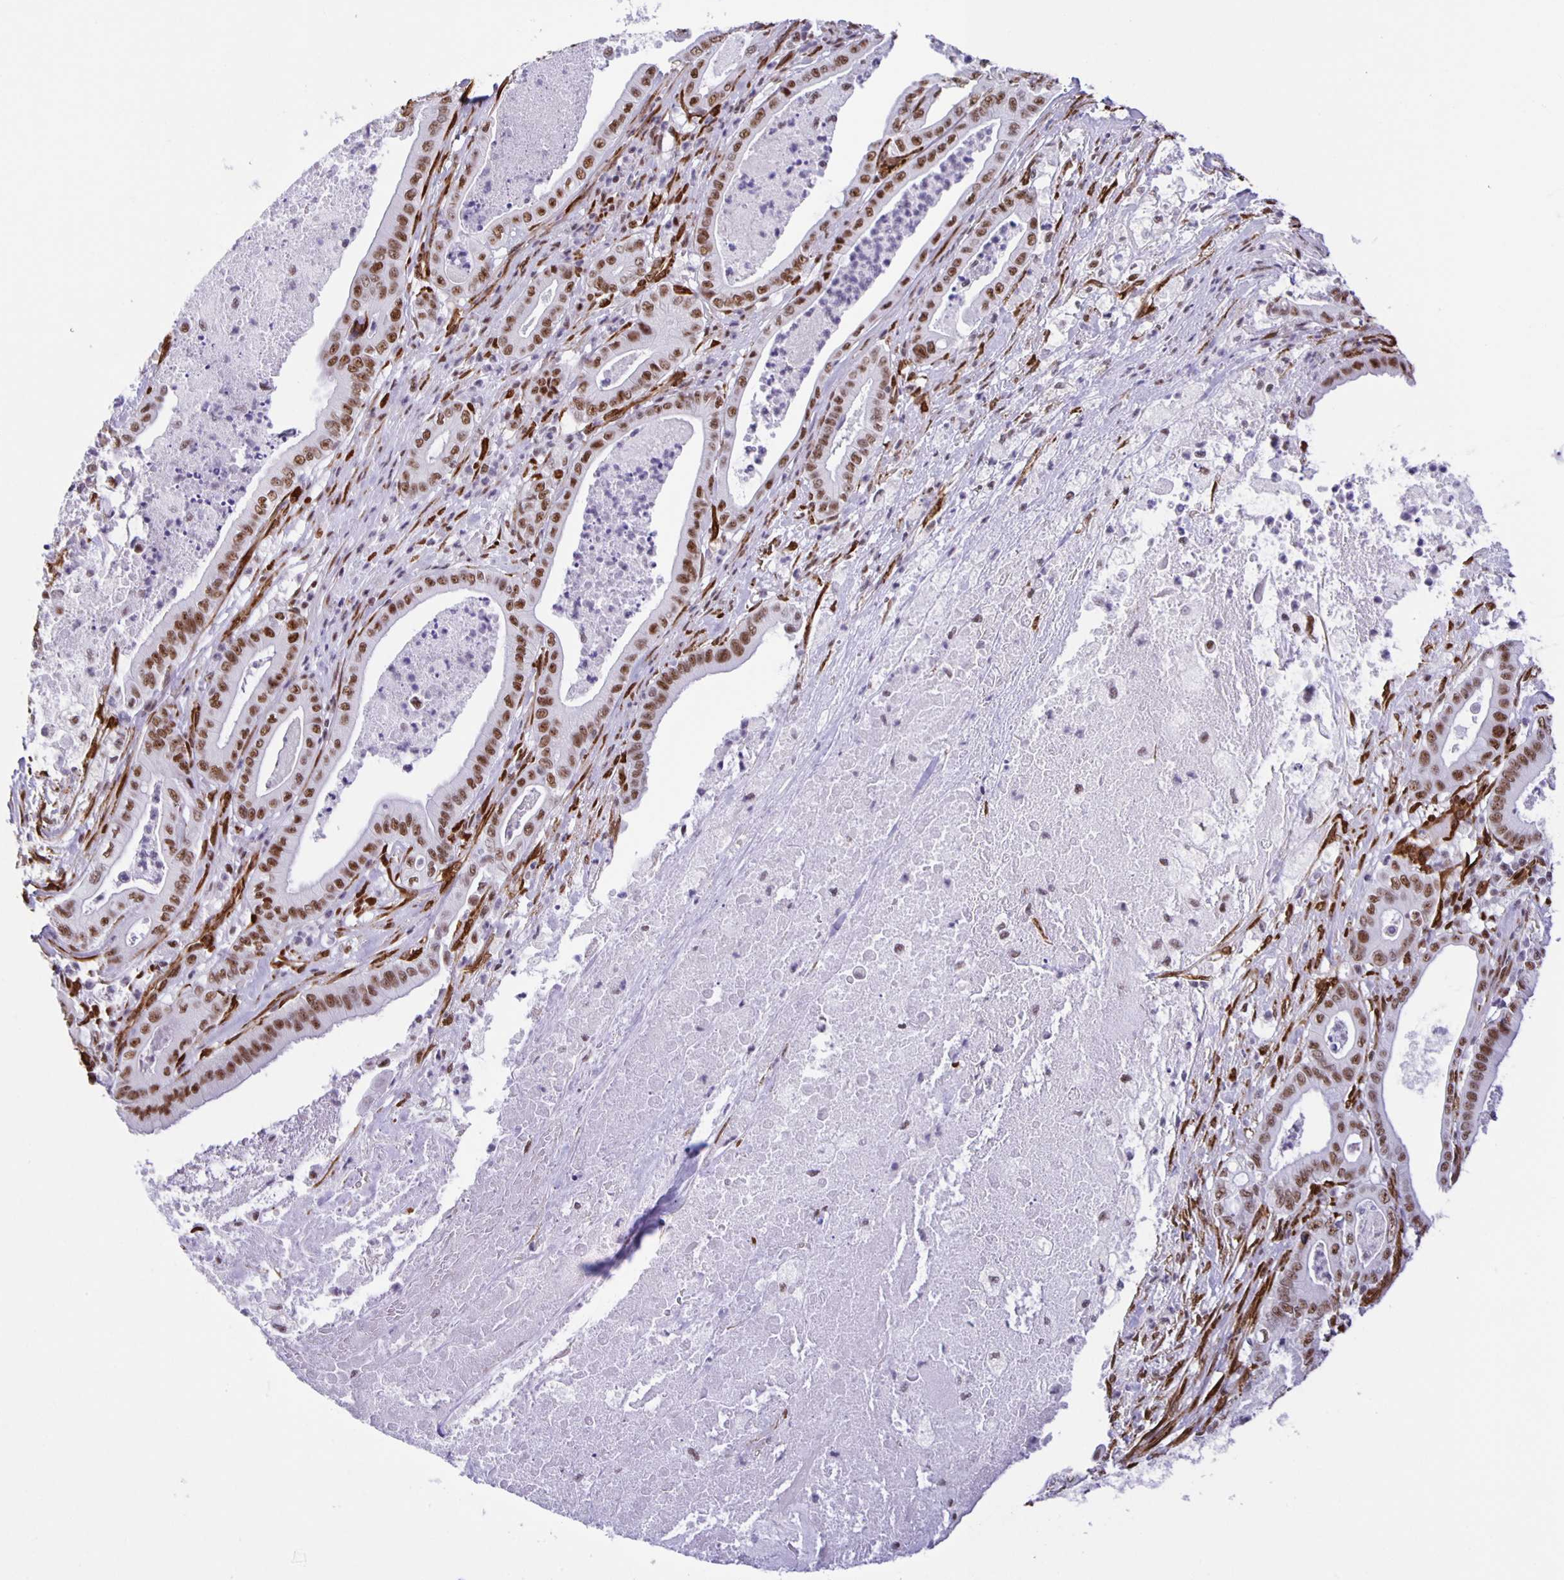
{"staining": {"intensity": "moderate", "quantity": ">75%", "location": "nuclear"}, "tissue": "pancreatic cancer", "cell_type": "Tumor cells", "image_type": "cancer", "snomed": [{"axis": "morphology", "description": "Adenocarcinoma, NOS"}, {"axis": "topography", "description": "Pancreas"}], "caption": "Adenocarcinoma (pancreatic) stained for a protein (brown) demonstrates moderate nuclear positive staining in about >75% of tumor cells.", "gene": "ZRANB2", "patient": {"sex": "male", "age": 71}}